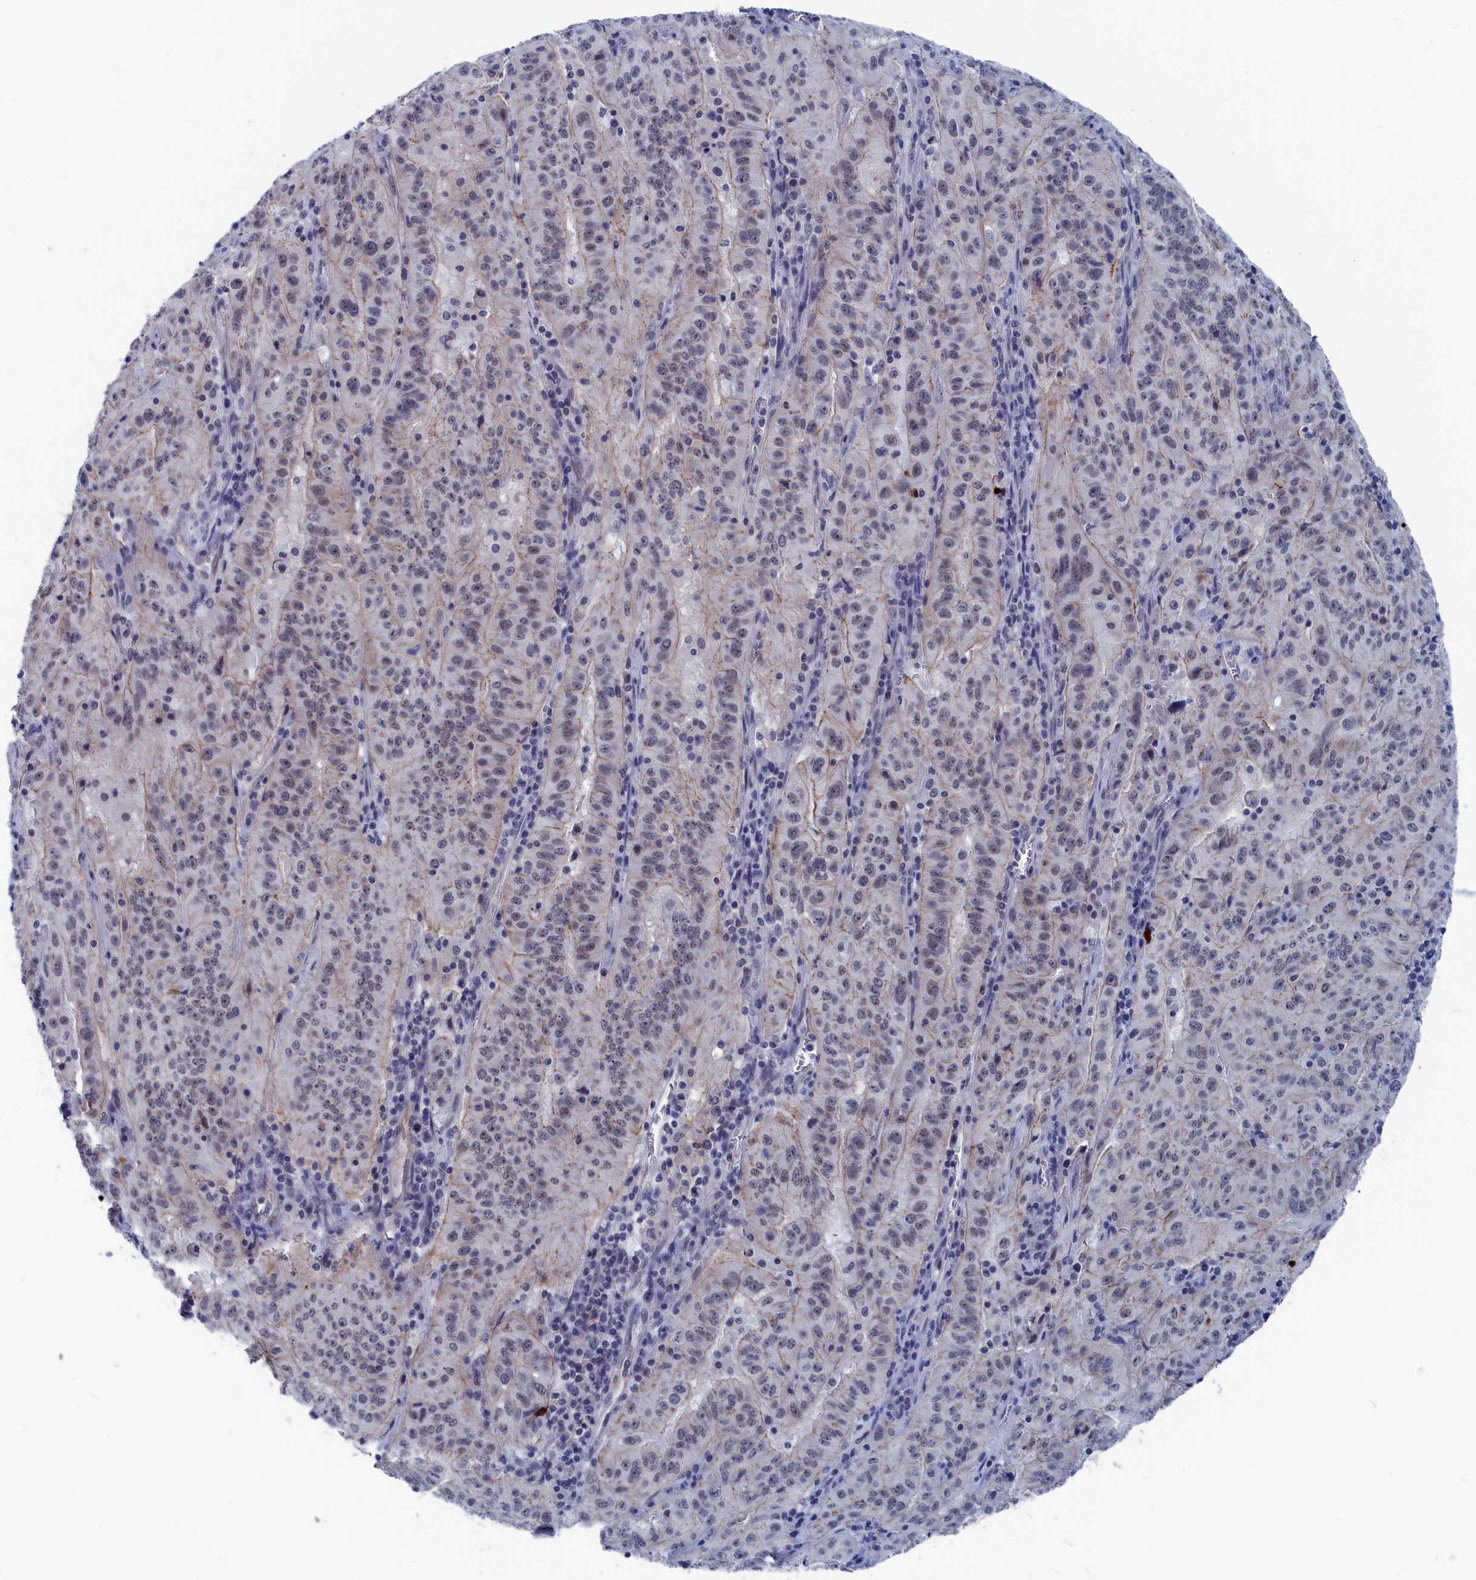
{"staining": {"intensity": "negative", "quantity": "none", "location": "none"}, "tissue": "pancreatic cancer", "cell_type": "Tumor cells", "image_type": "cancer", "snomed": [{"axis": "morphology", "description": "Adenocarcinoma, NOS"}, {"axis": "topography", "description": "Pancreas"}], "caption": "The immunohistochemistry (IHC) photomicrograph has no significant positivity in tumor cells of adenocarcinoma (pancreatic) tissue.", "gene": "MARCHF3", "patient": {"sex": "male", "age": 63}}